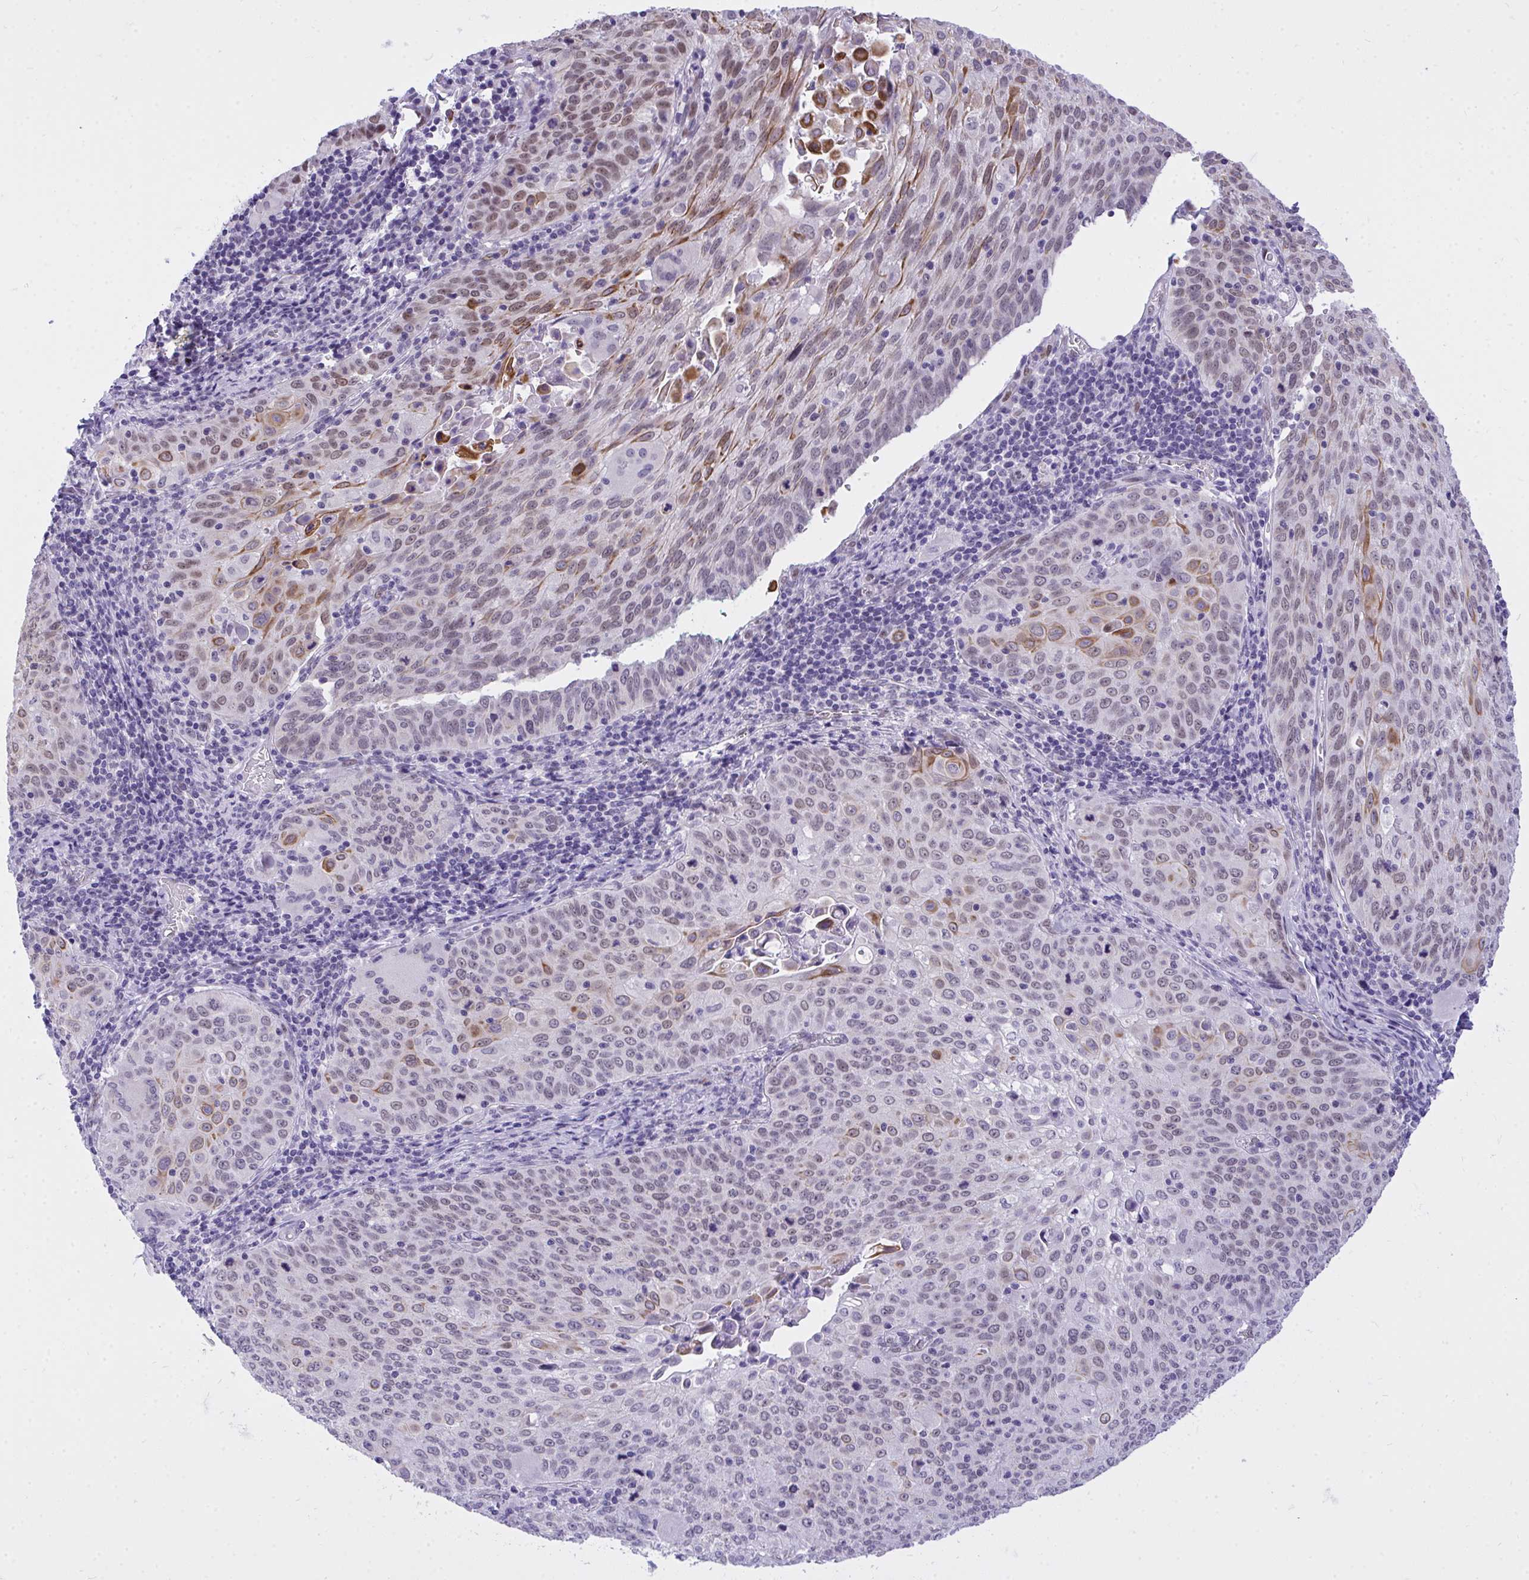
{"staining": {"intensity": "moderate", "quantity": "25%-75%", "location": "cytoplasmic/membranous,nuclear"}, "tissue": "cervical cancer", "cell_type": "Tumor cells", "image_type": "cancer", "snomed": [{"axis": "morphology", "description": "Squamous cell carcinoma, NOS"}, {"axis": "topography", "description": "Cervix"}], "caption": "Brown immunohistochemical staining in human cervical cancer reveals moderate cytoplasmic/membranous and nuclear expression in about 25%-75% of tumor cells.", "gene": "TEAD4", "patient": {"sex": "female", "age": 65}}